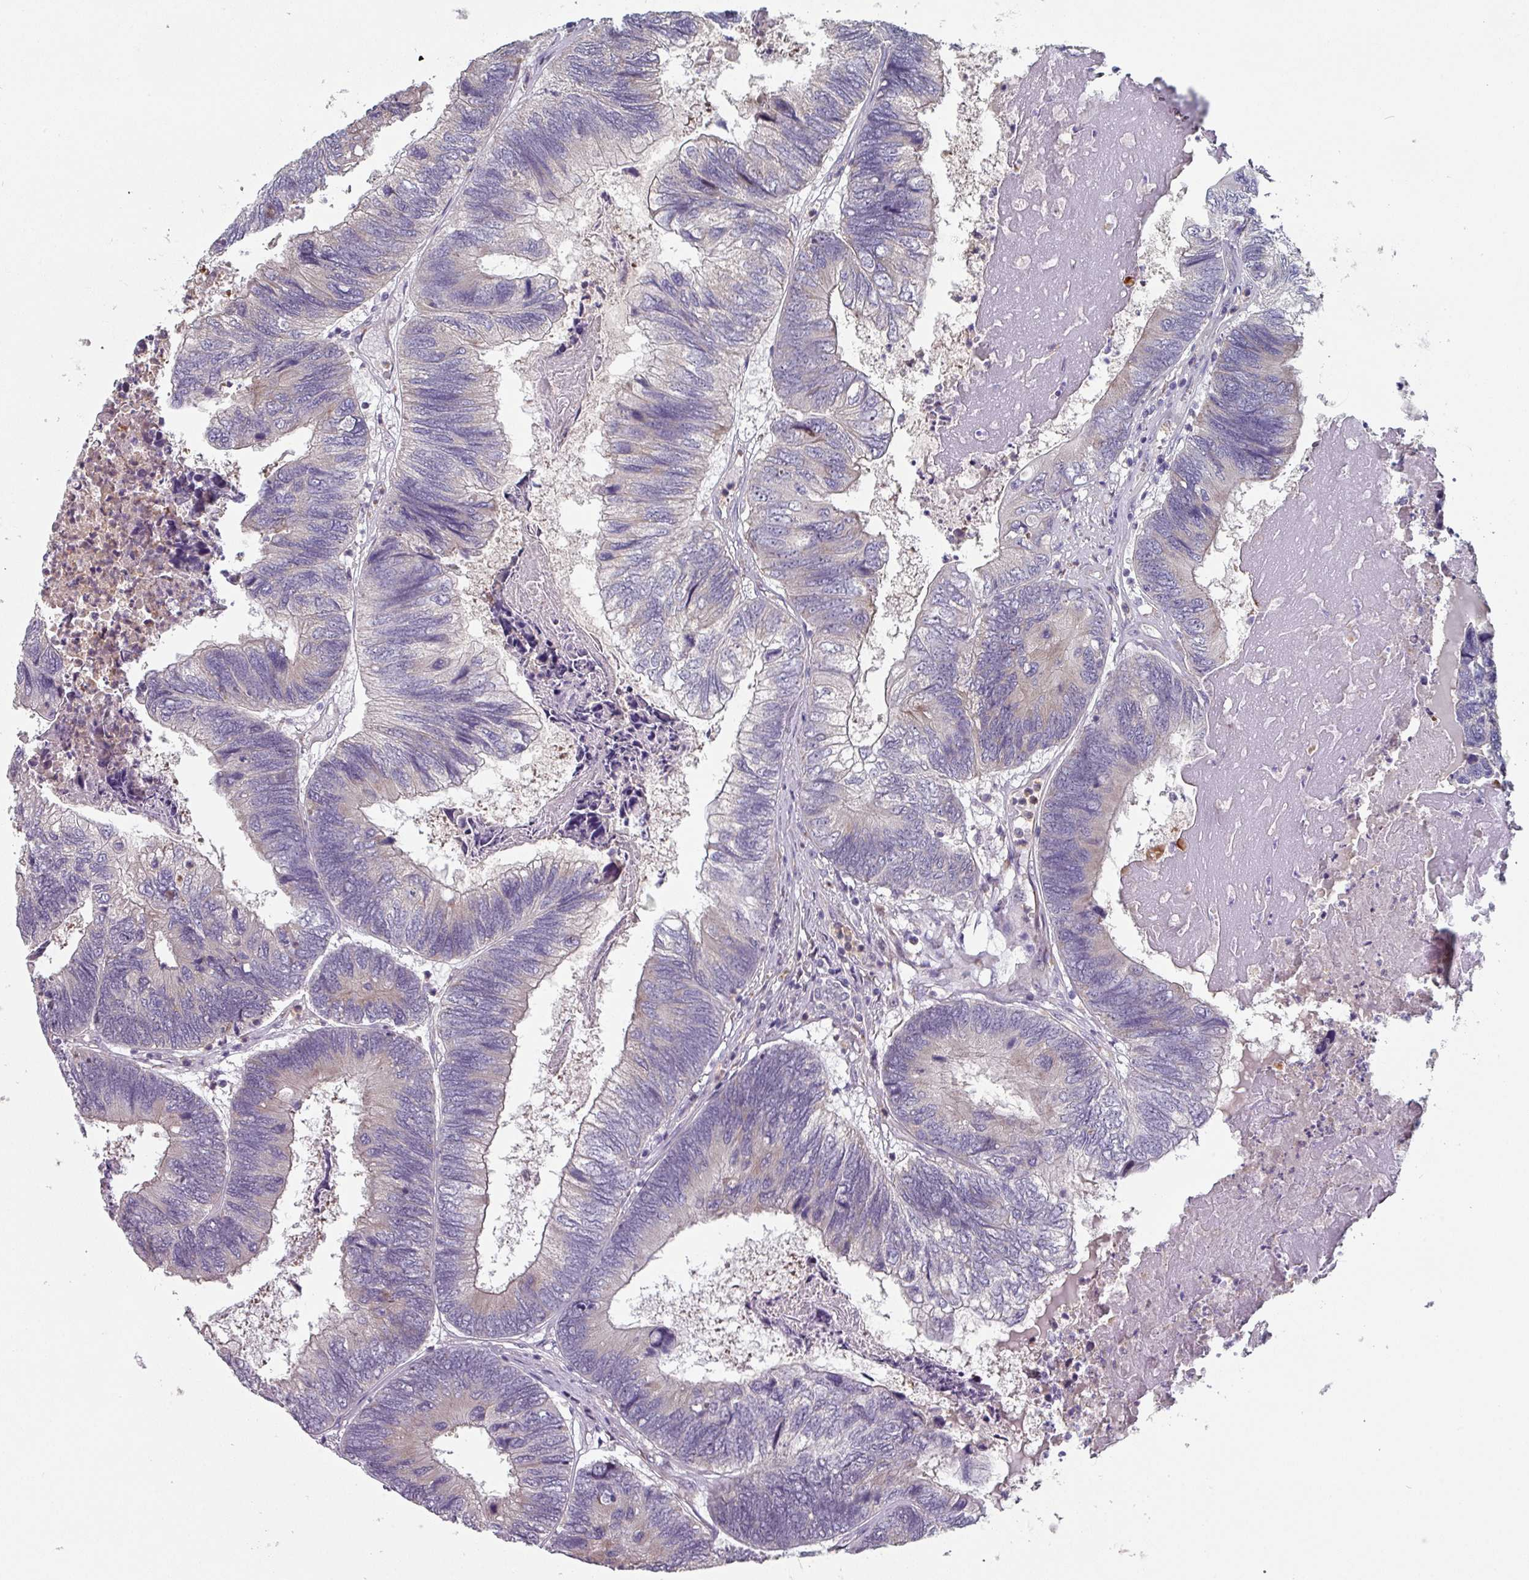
{"staining": {"intensity": "negative", "quantity": "none", "location": "none"}, "tissue": "colorectal cancer", "cell_type": "Tumor cells", "image_type": "cancer", "snomed": [{"axis": "morphology", "description": "Adenocarcinoma, NOS"}, {"axis": "topography", "description": "Colon"}], "caption": "Tumor cells are negative for brown protein staining in colorectal adenocarcinoma.", "gene": "PRAMEF8", "patient": {"sex": "female", "age": 67}}